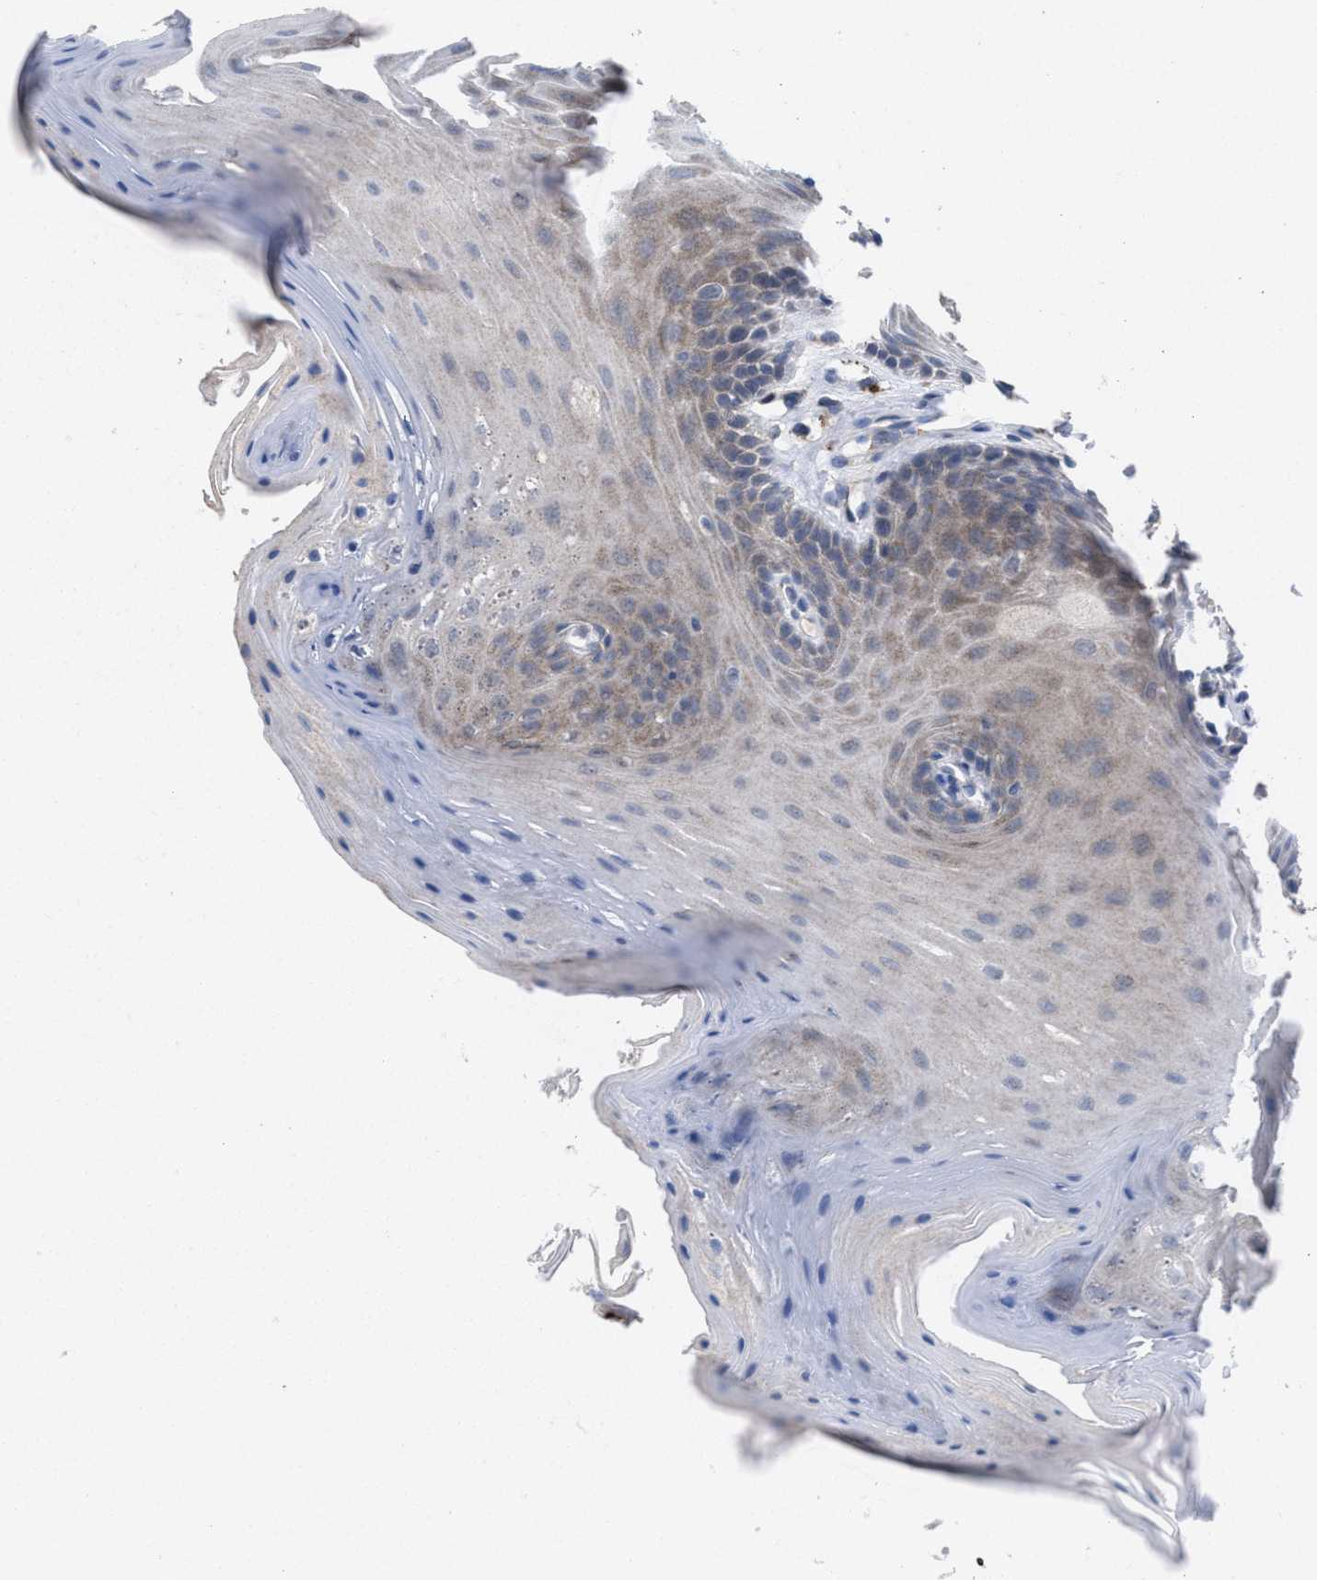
{"staining": {"intensity": "moderate", "quantity": "25%-75%", "location": "cytoplasmic/membranous"}, "tissue": "oral mucosa", "cell_type": "Squamous epithelial cells", "image_type": "normal", "snomed": [{"axis": "morphology", "description": "Normal tissue, NOS"}, {"axis": "morphology", "description": "Squamous cell carcinoma, NOS"}, {"axis": "topography", "description": "Oral tissue"}, {"axis": "topography", "description": "Head-Neck"}], "caption": "The image exhibits immunohistochemical staining of normal oral mucosa. There is moderate cytoplasmic/membranous positivity is present in about 25%-75% of squamous epithelial cells. The protein is shown in brown color, while the nuclei are stained blue.", "gene": "MSI2", "patient": {"sex": "male", "age": 71}}